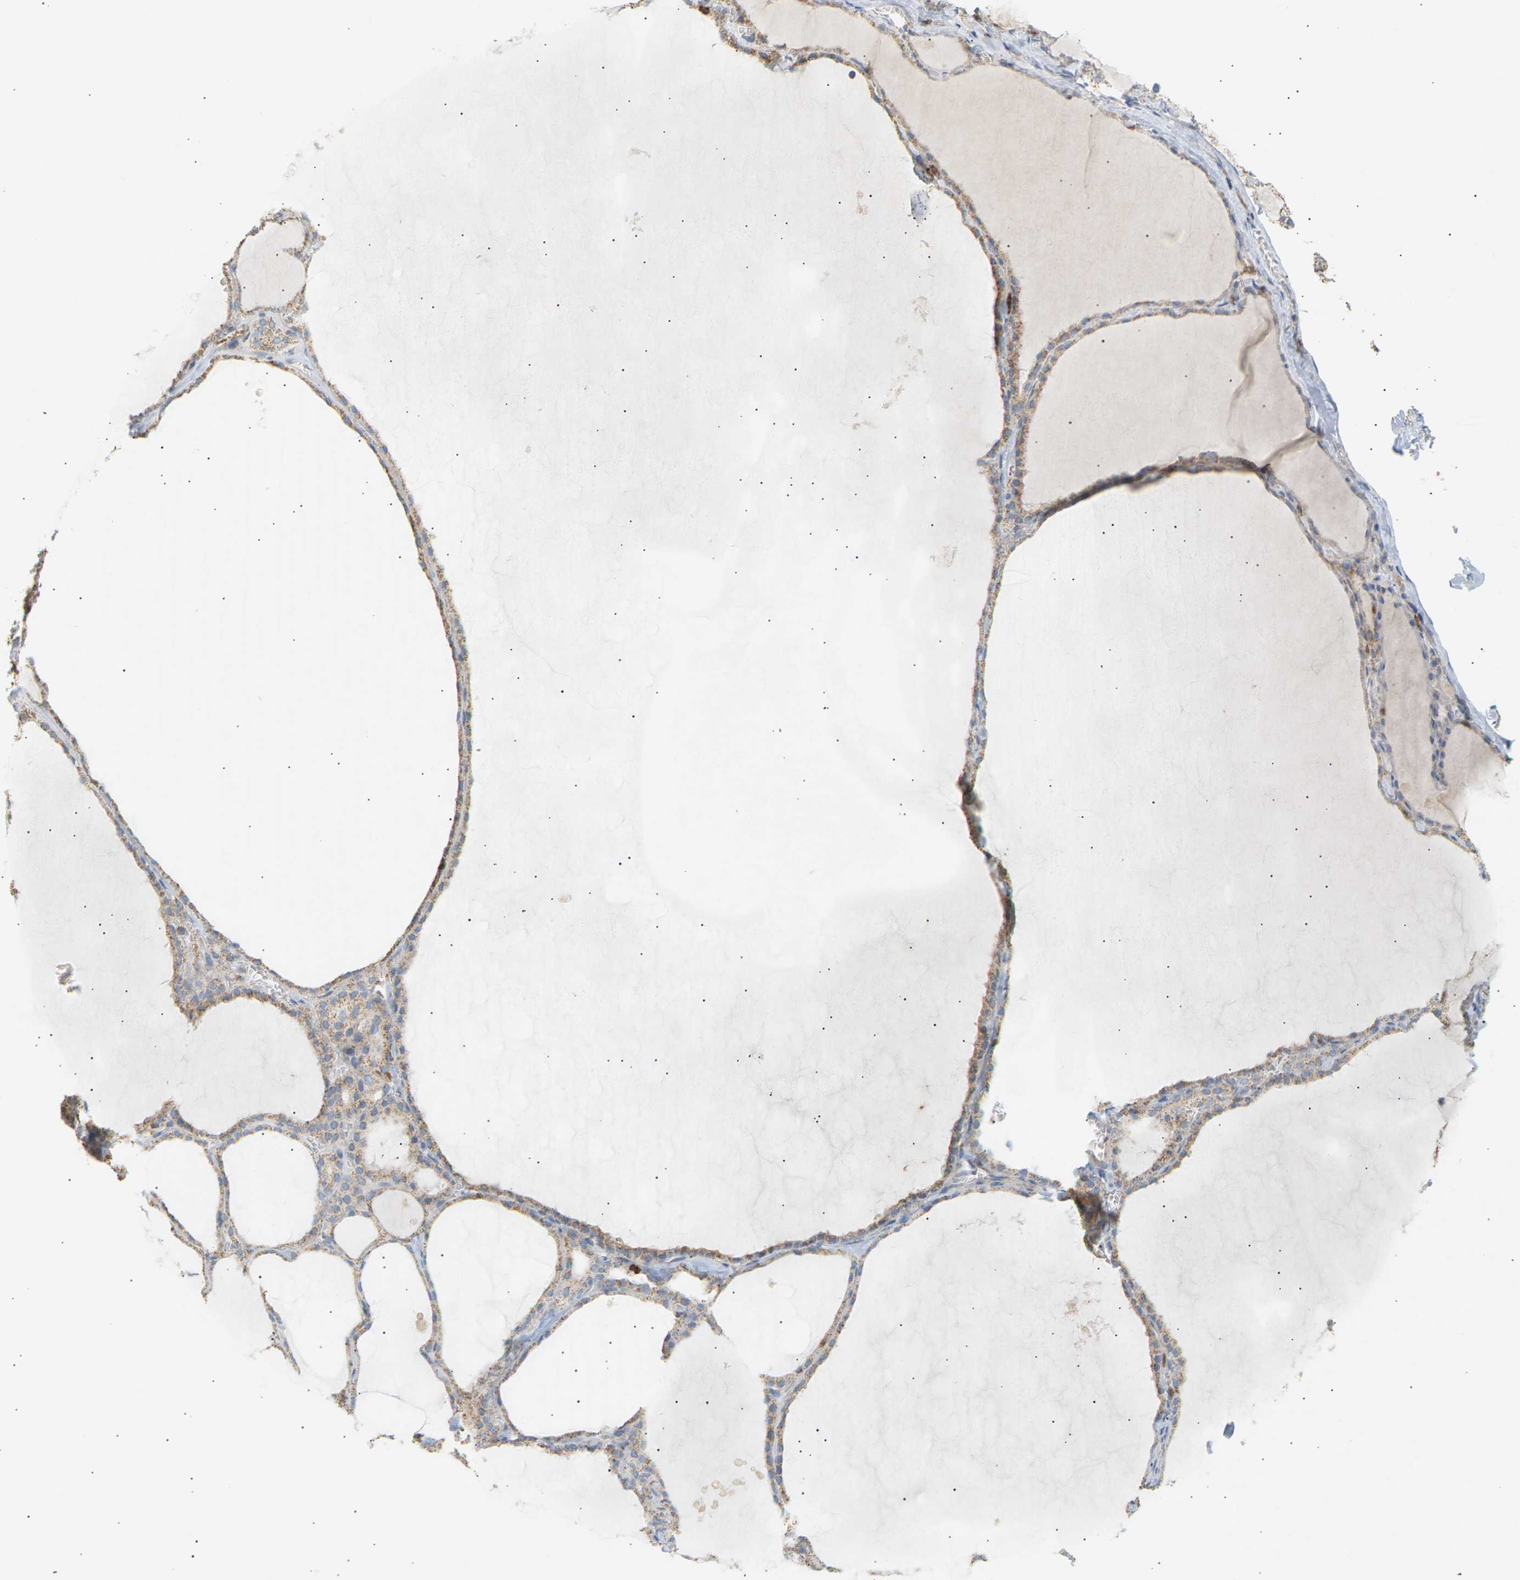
{"staining": {"intensity": "moderate", "quantity": "25%-75%", "location": "cytoplasmic/membranous"}, "tissue": "thyroid gland", "cell_type": "Glandular cells", "image_type": "normal", "snomed": [{"axis": "morphology", "description": "Normal tissue, NOS"}, {"axis": "topography", "description": "Thyroid gland"}], "caption": "Glandular cells reveal medium levels of moderate cytoplasmic/membranous staining in approximately 25%-75% of cells in unremarkable thyroid gland. (DAB = brown stain, brightfield microscopy at high magnification).", "gene": "LIME1", "patient": {"sex": "male", "age": 56}}